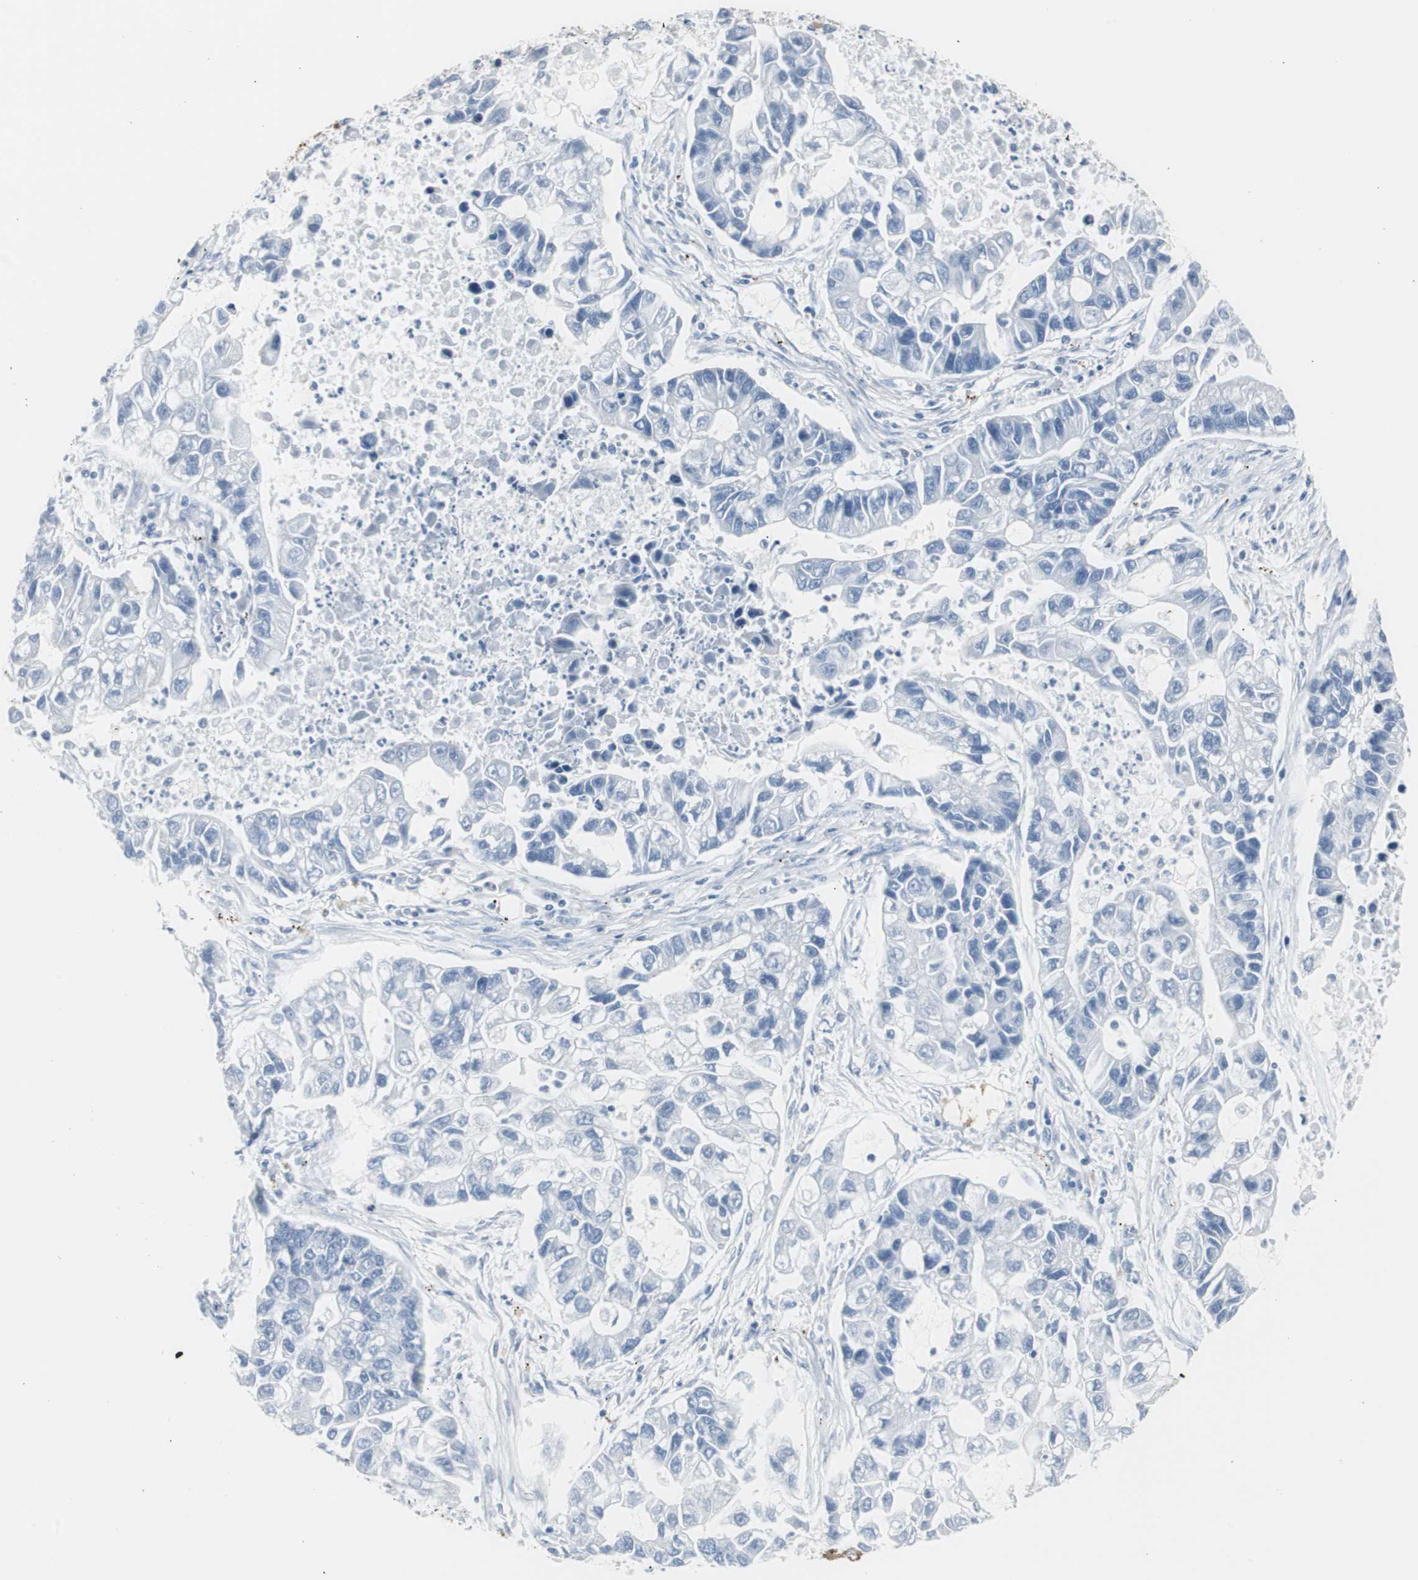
{"staining": {"intensity": "negative", "quantity": "none", "location": "none"}, "tissue": "lung cancer", "cell_type": "Tumor cells", "image_type": "cancer", "snomed": [{"axis": "morphology", "description": "Adenocarcinoma, NOS"}, {"axis": "topography", "description": "Lung"}], "caption": "Immunohistochemical staining of lung adenocarcinoma exhibits no significant positivity in tumor cells.", "gene": "S100A7", "patient": {"sex": "female", "age": 51}}